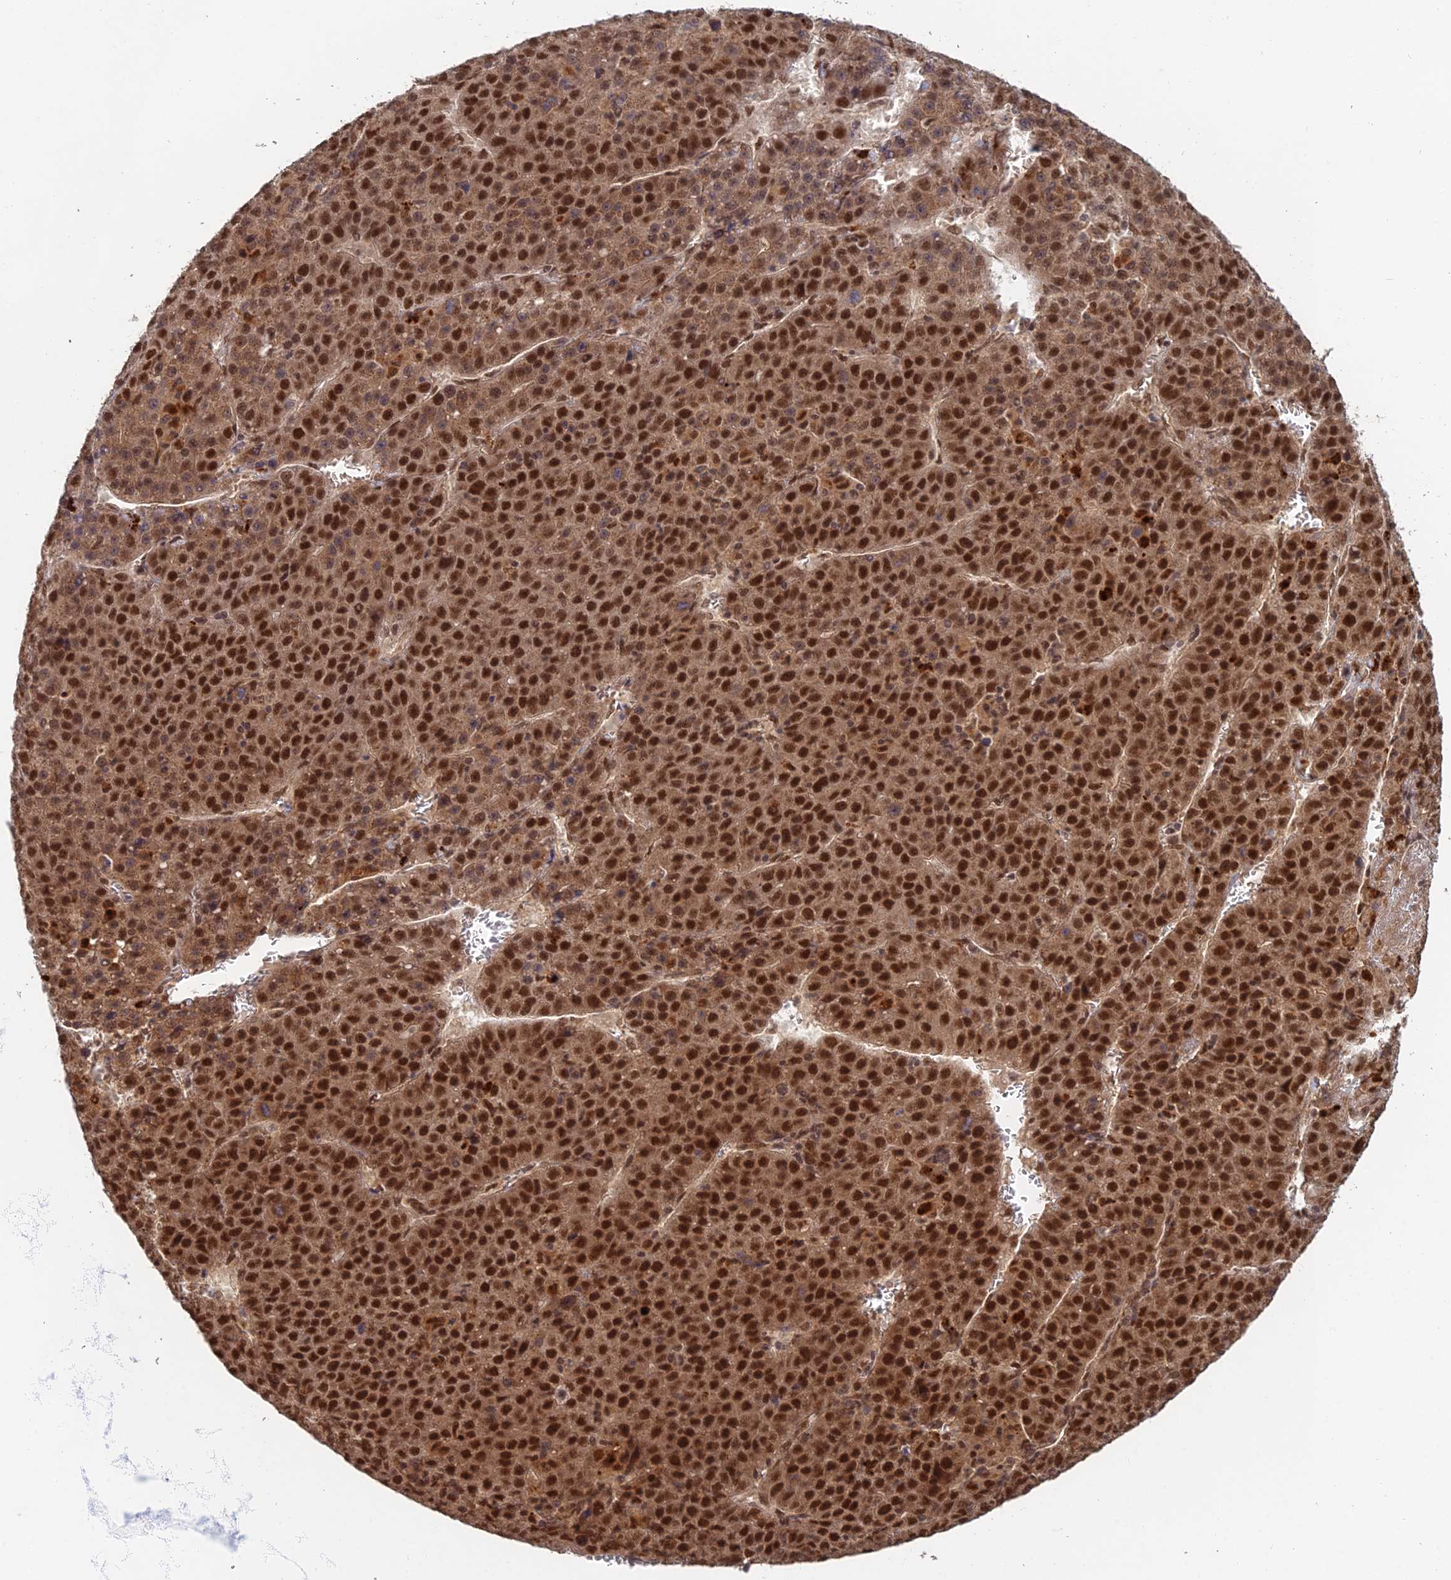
{"staining": {"intensity": "strong", "quantity": ">75%", "location": "nuclear"}, "tissue": "liver cancer", "cell_type": "Tumor cells", "image_type": "cancer", "snomed": [{"axis": "morphology", "description": "Carcinoma, Hepatocellular, NOS"}, {"axis": "topography", "description": "Liver"}], "caption": "Approximately >75% of tumor cells in human liver hepatocellular carcinoma reveal strong nuclear protein expression as visualized by brown immunohistochemical staining.", "gene": "RANBP3", "patient": {"sex": "female", "age": 53}}